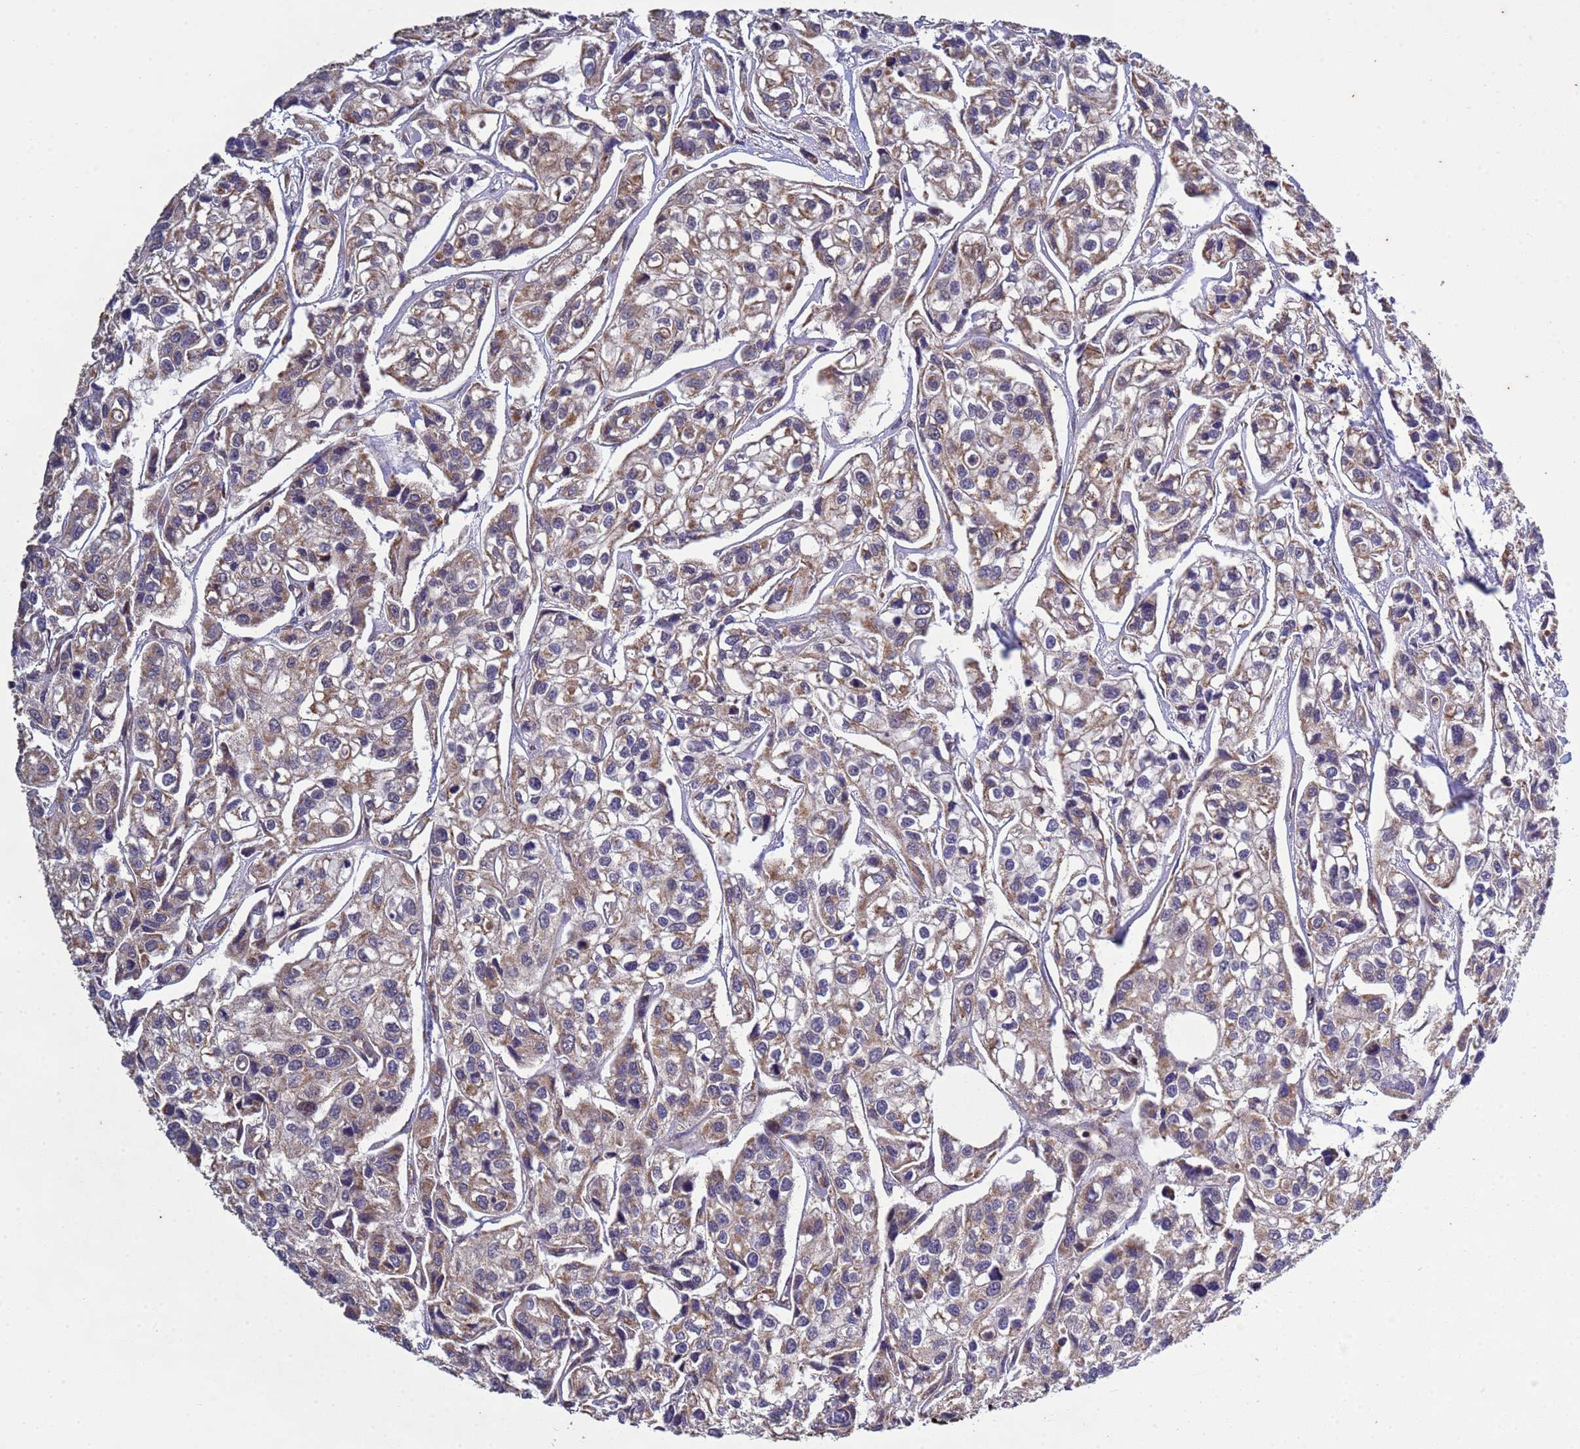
{"staining": {"intensity": "weak", "quantity": ">75%", "location": "cytoplasmic/membranous"}, "tissue": "urothelial cancer", "cell_type": "Tumor cells", "image_type": "cancer", "snomed": [{"axis": "morphology", "description": "Urothelial carcinoma, High grade"}, {"axis": "topography", "description": "Urinary bladder"}], "caption": "The histopathology image reveals a brown stain indicating the presence of a protein in the cytoplasmic/membranous of tumor cells in urothelial cancer.", "gene": "P2RX7", "patient": {"sex": "male", "age": 67}}